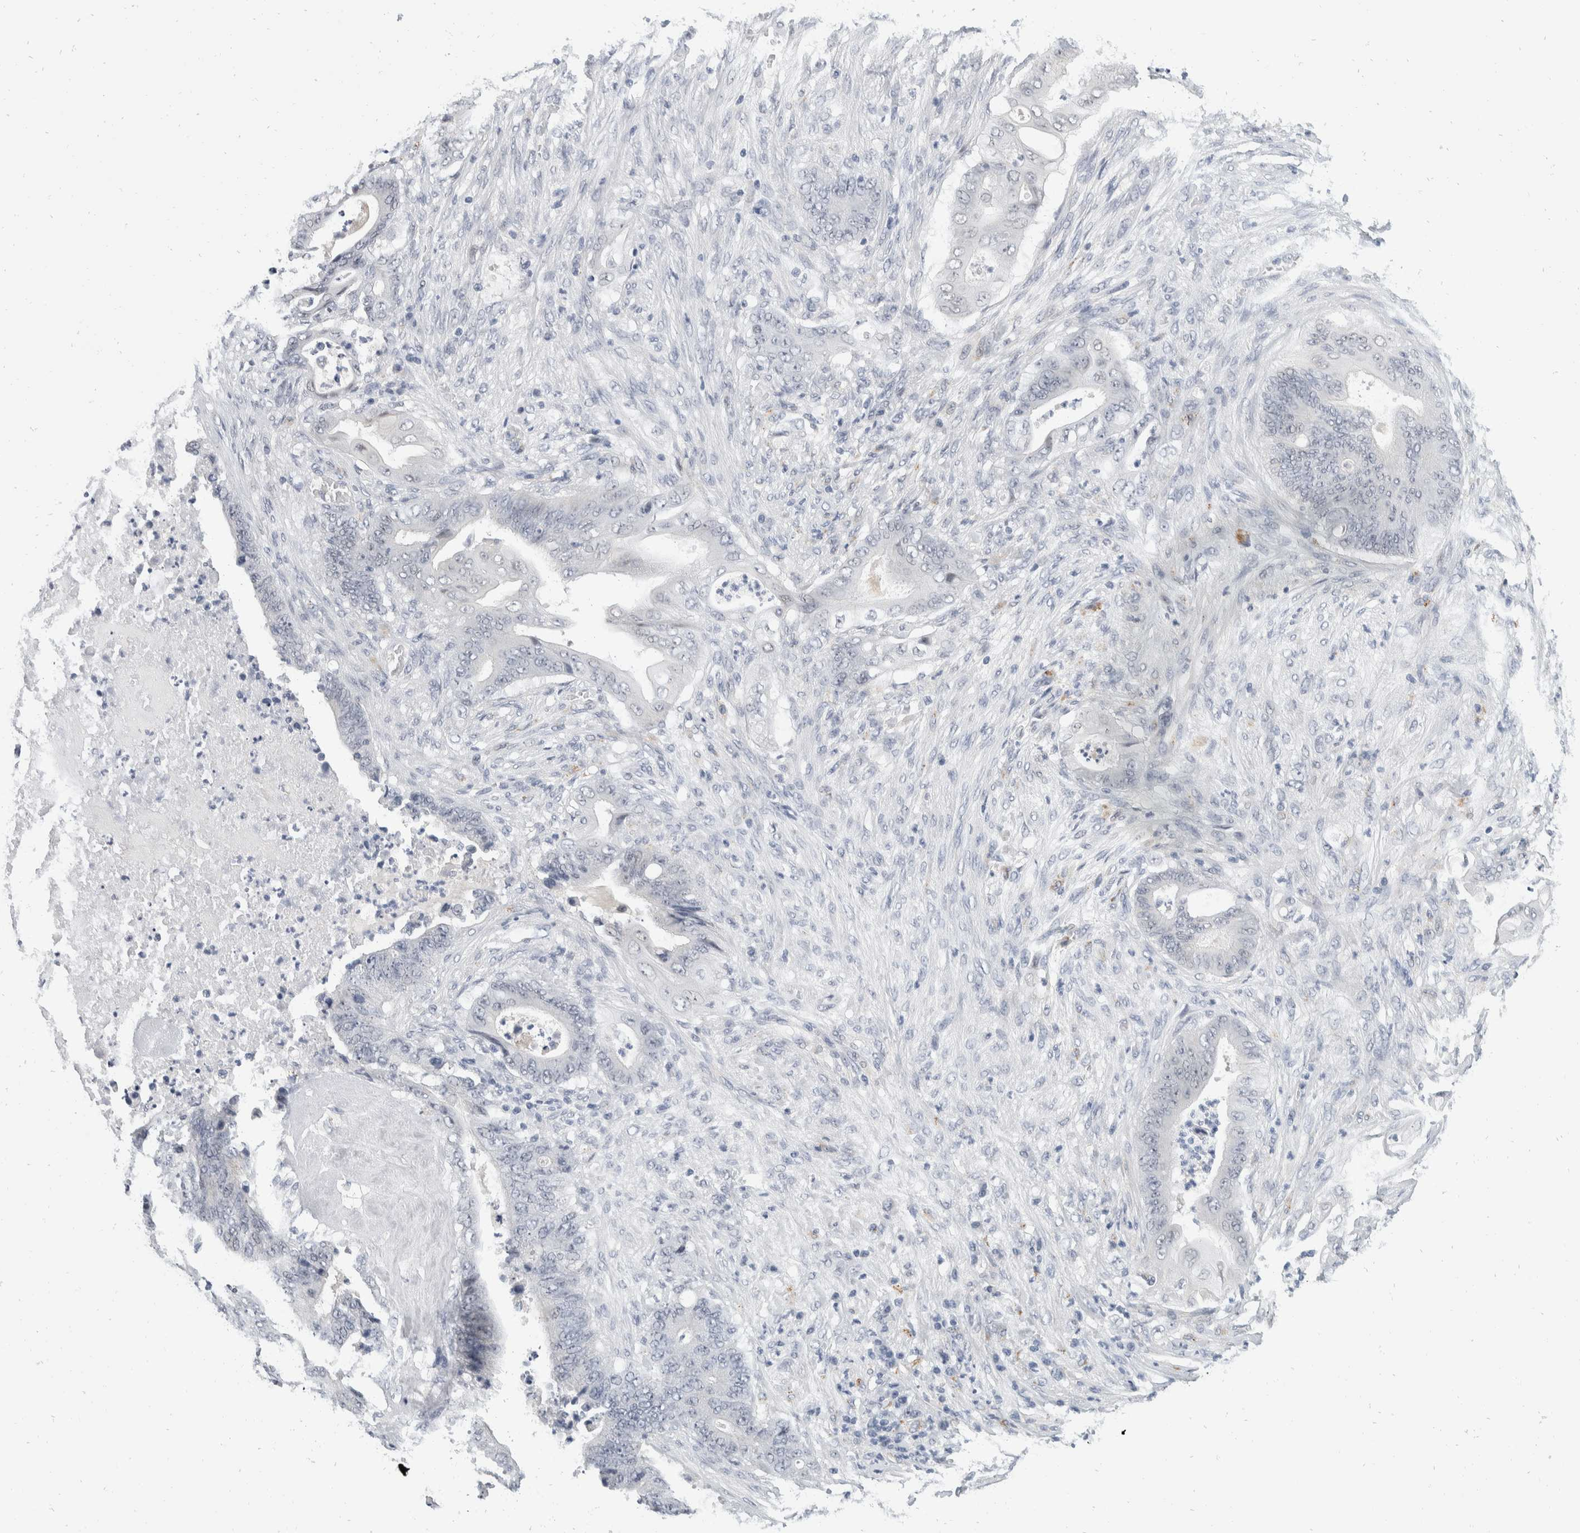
{"staining": {"intensity": "negative", "quantity": "none", "location": "none"}, "tissue": "stomach cancer", "cell_type": "Tumor cells", "image_type": "cancer", "snomed": [{"axis": "morphology", "description": "Adenocarcinoma, NOS"}, {"axis": "topography", "description": "Stomach"}], "caption": "IHC of stomach cancer (adenocarcinoma) demonstrates no positivity in tumor cells.", "gene": "CATSPERD", "patient": {"sex": "female", "age": 73}}